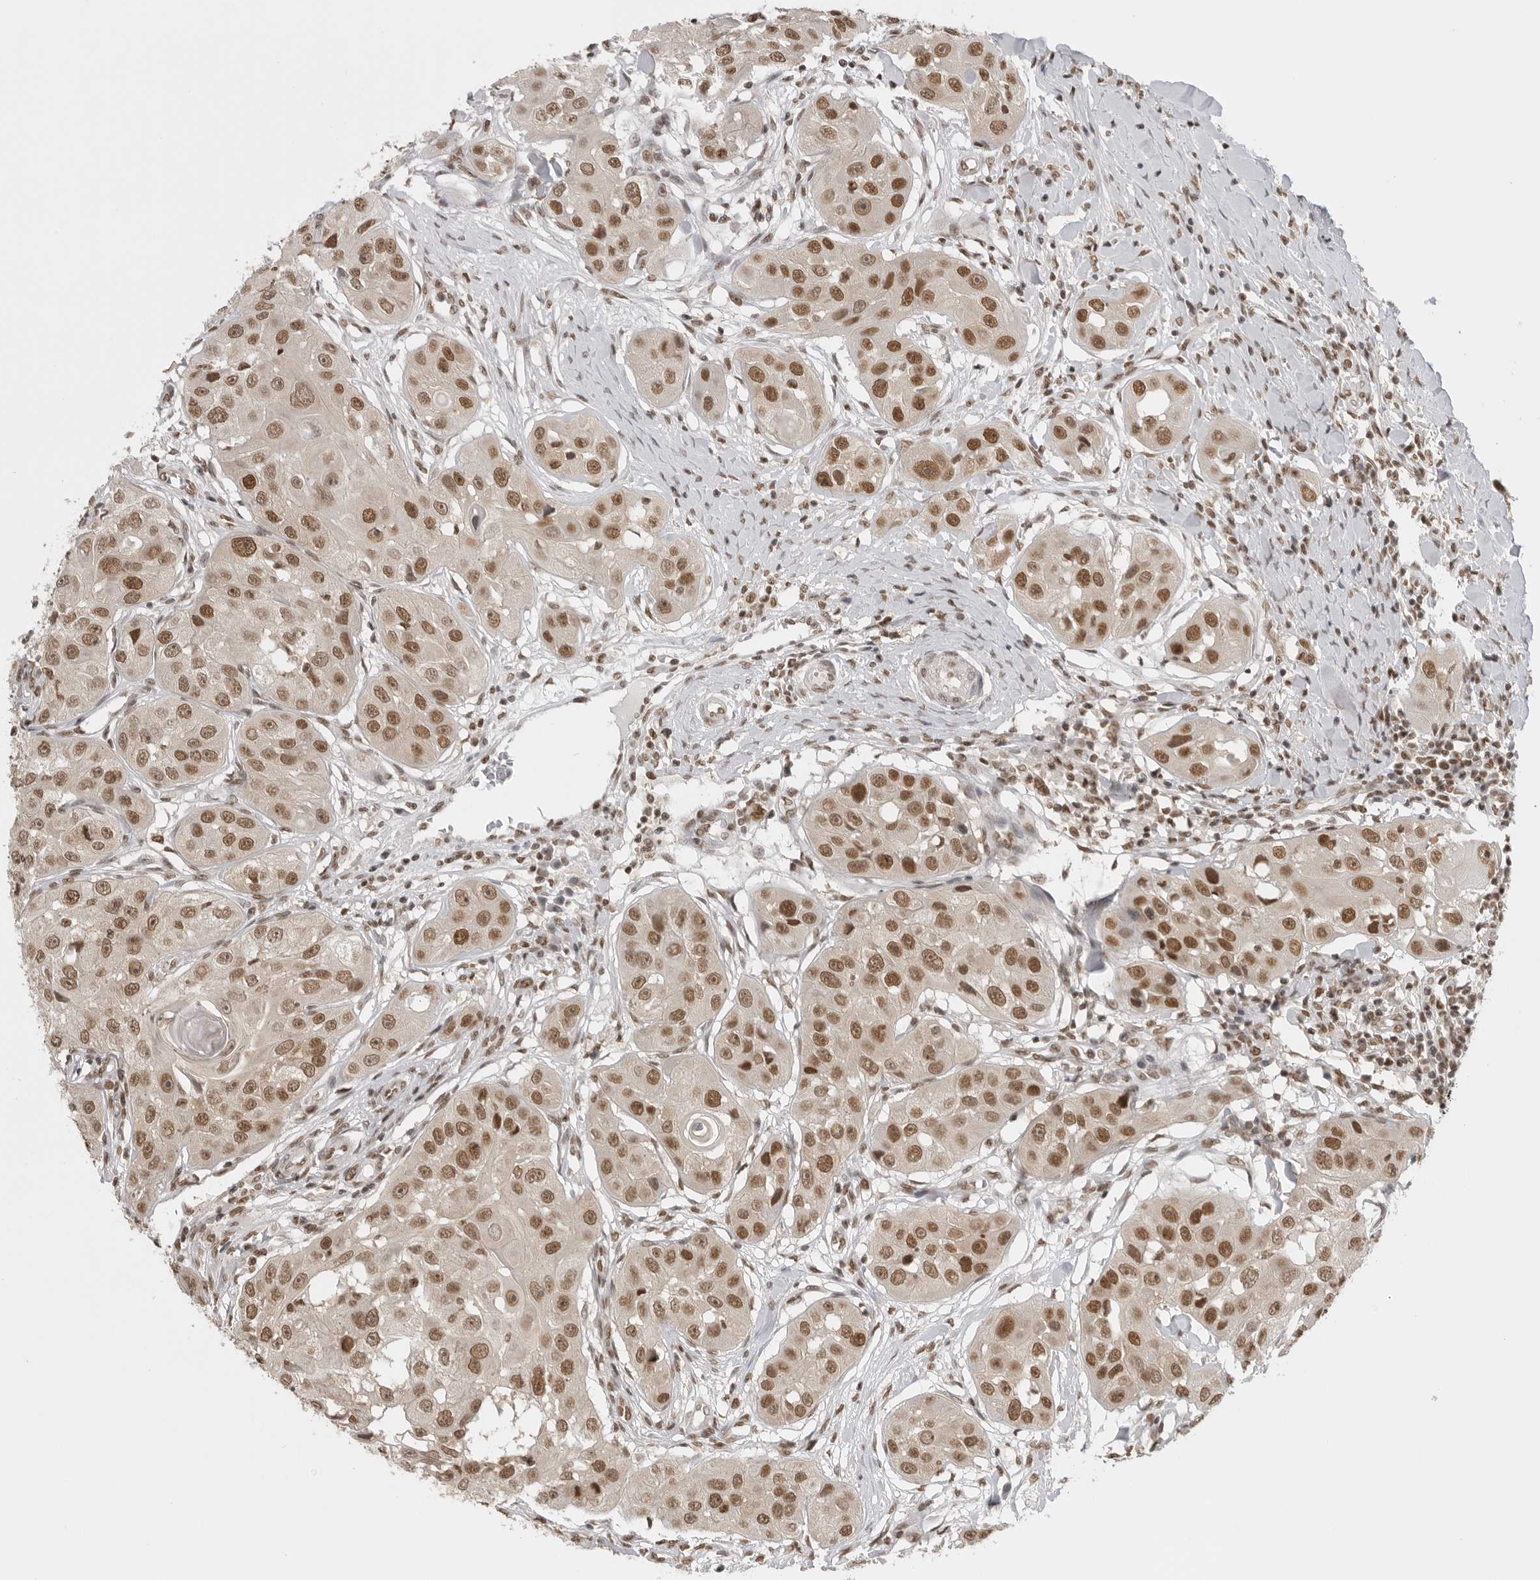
{"staining": {"intensity": "strong", "quantity": ">75%", "location": "nuclear"}, "tissue": "head and neck cancer", "cell_type": "Tumor cells", "image_type": "cancer", "snomed": [{"axis": "morphology", "description": "Normal tissue, NOS"}, {"axis": "morphology", "description": "Squamous cell carcinoma, NOS"}, {"axis": "topography", "description": "Skeletal muscle"}, {"axis": "topography", "description": "Head-Neck"}], "caption": "A high amount of strong nuclear expression is seen in approximately >75% of tumor cells in head and neck cancer (squamous cell carcinoma) tissue.", "gene": "RPA2", "patient": {"sex": "male", "age": 51}}